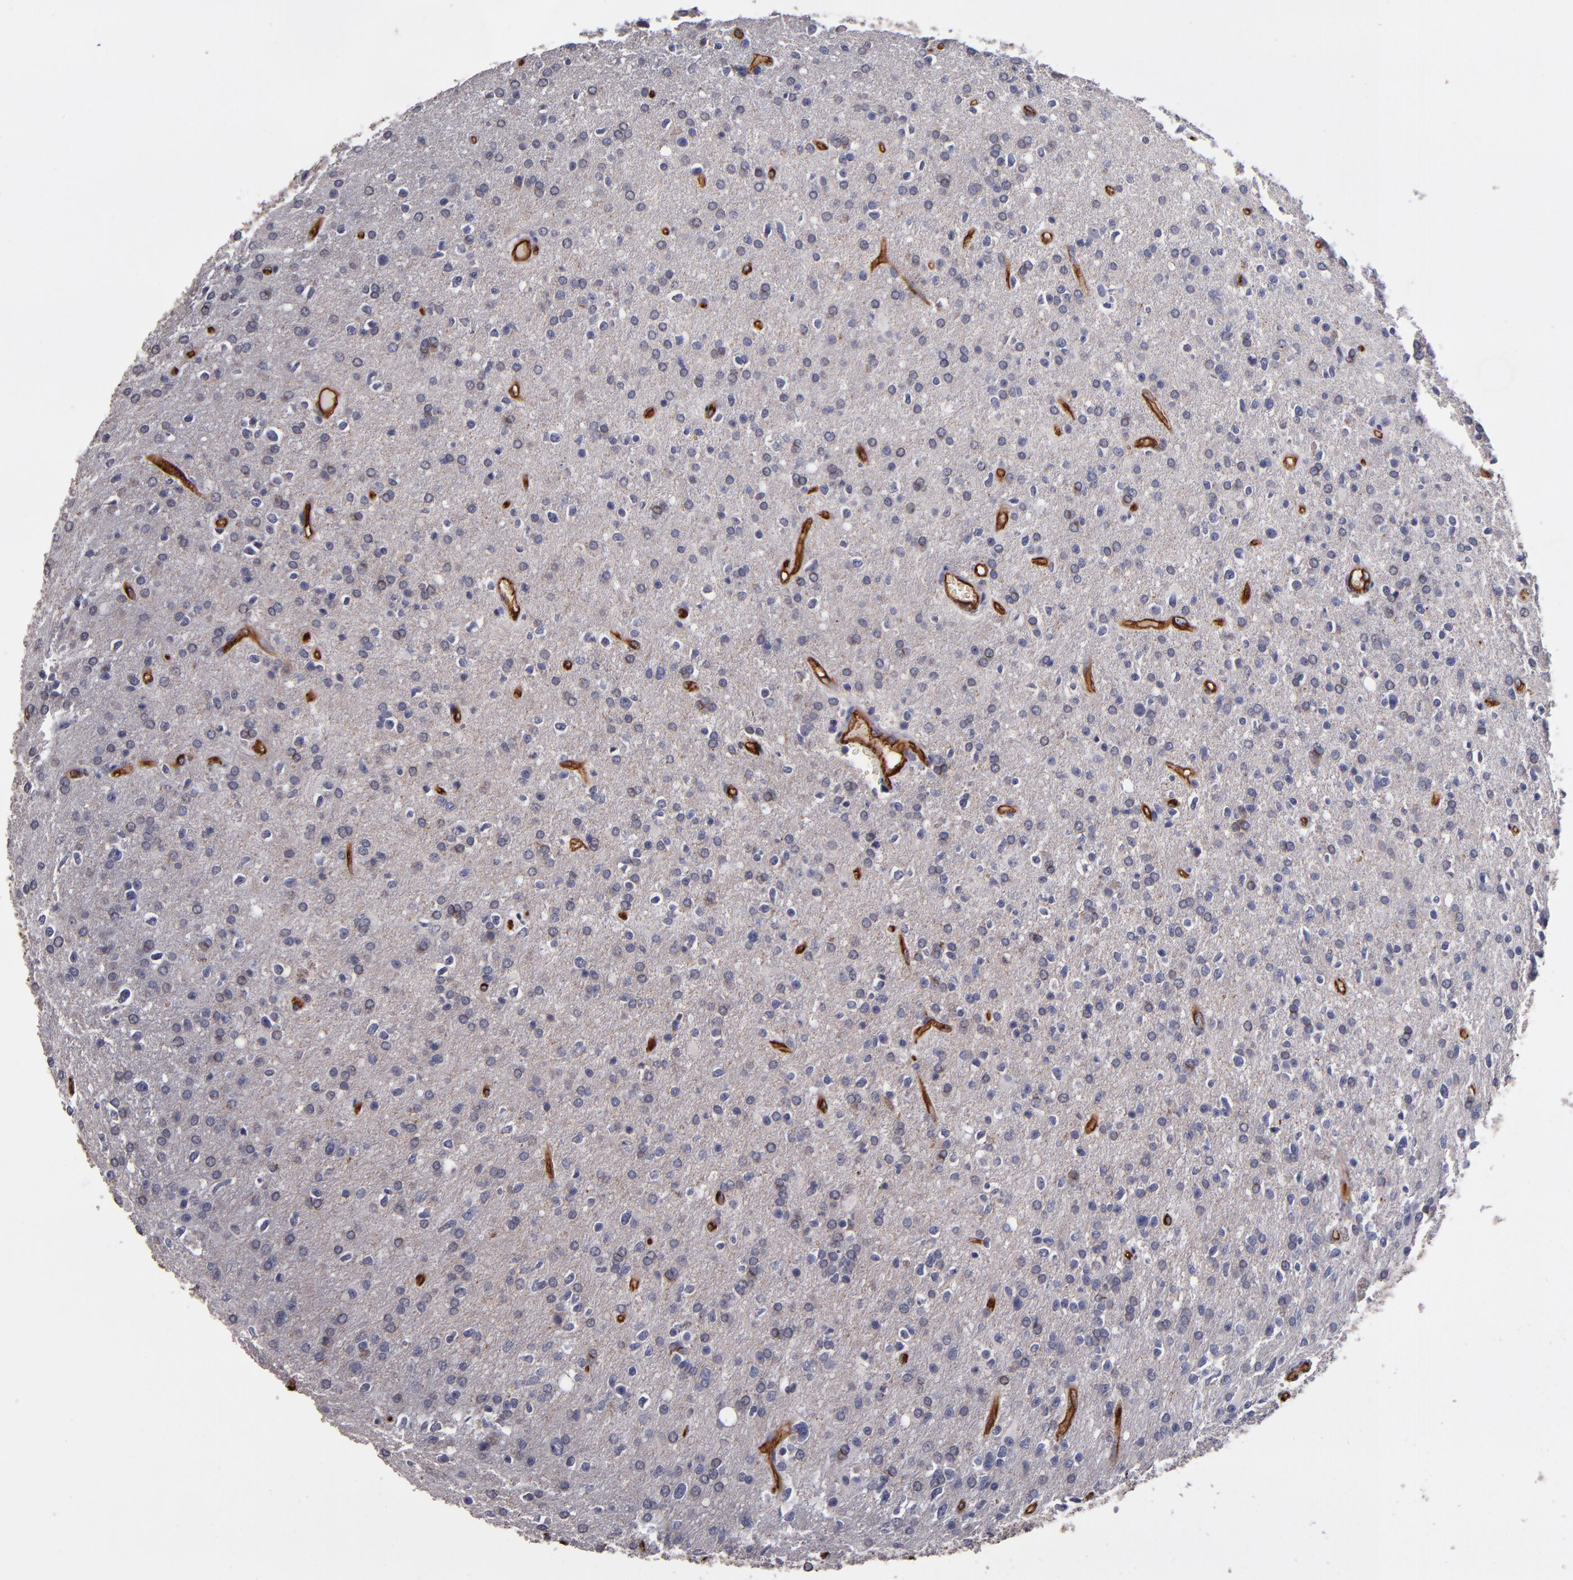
{"staining": {"intensity": "negative", "quantity": "none", "location": "none"}, "tissue": "glioma", "cell_type": "Tumor cells", "image_type": "cancer", "snomed": [{"axis": "morphology", "description": "Glioma, malignant, High grade"}, {"axis": "topography", "description": "Brain"}], "caption": "DAB immunohistochemical staining of human glioma shows no significant staining in tumor cells.", "gene": "CLDN5", "patient": {"sex": "male", "age": 33}}